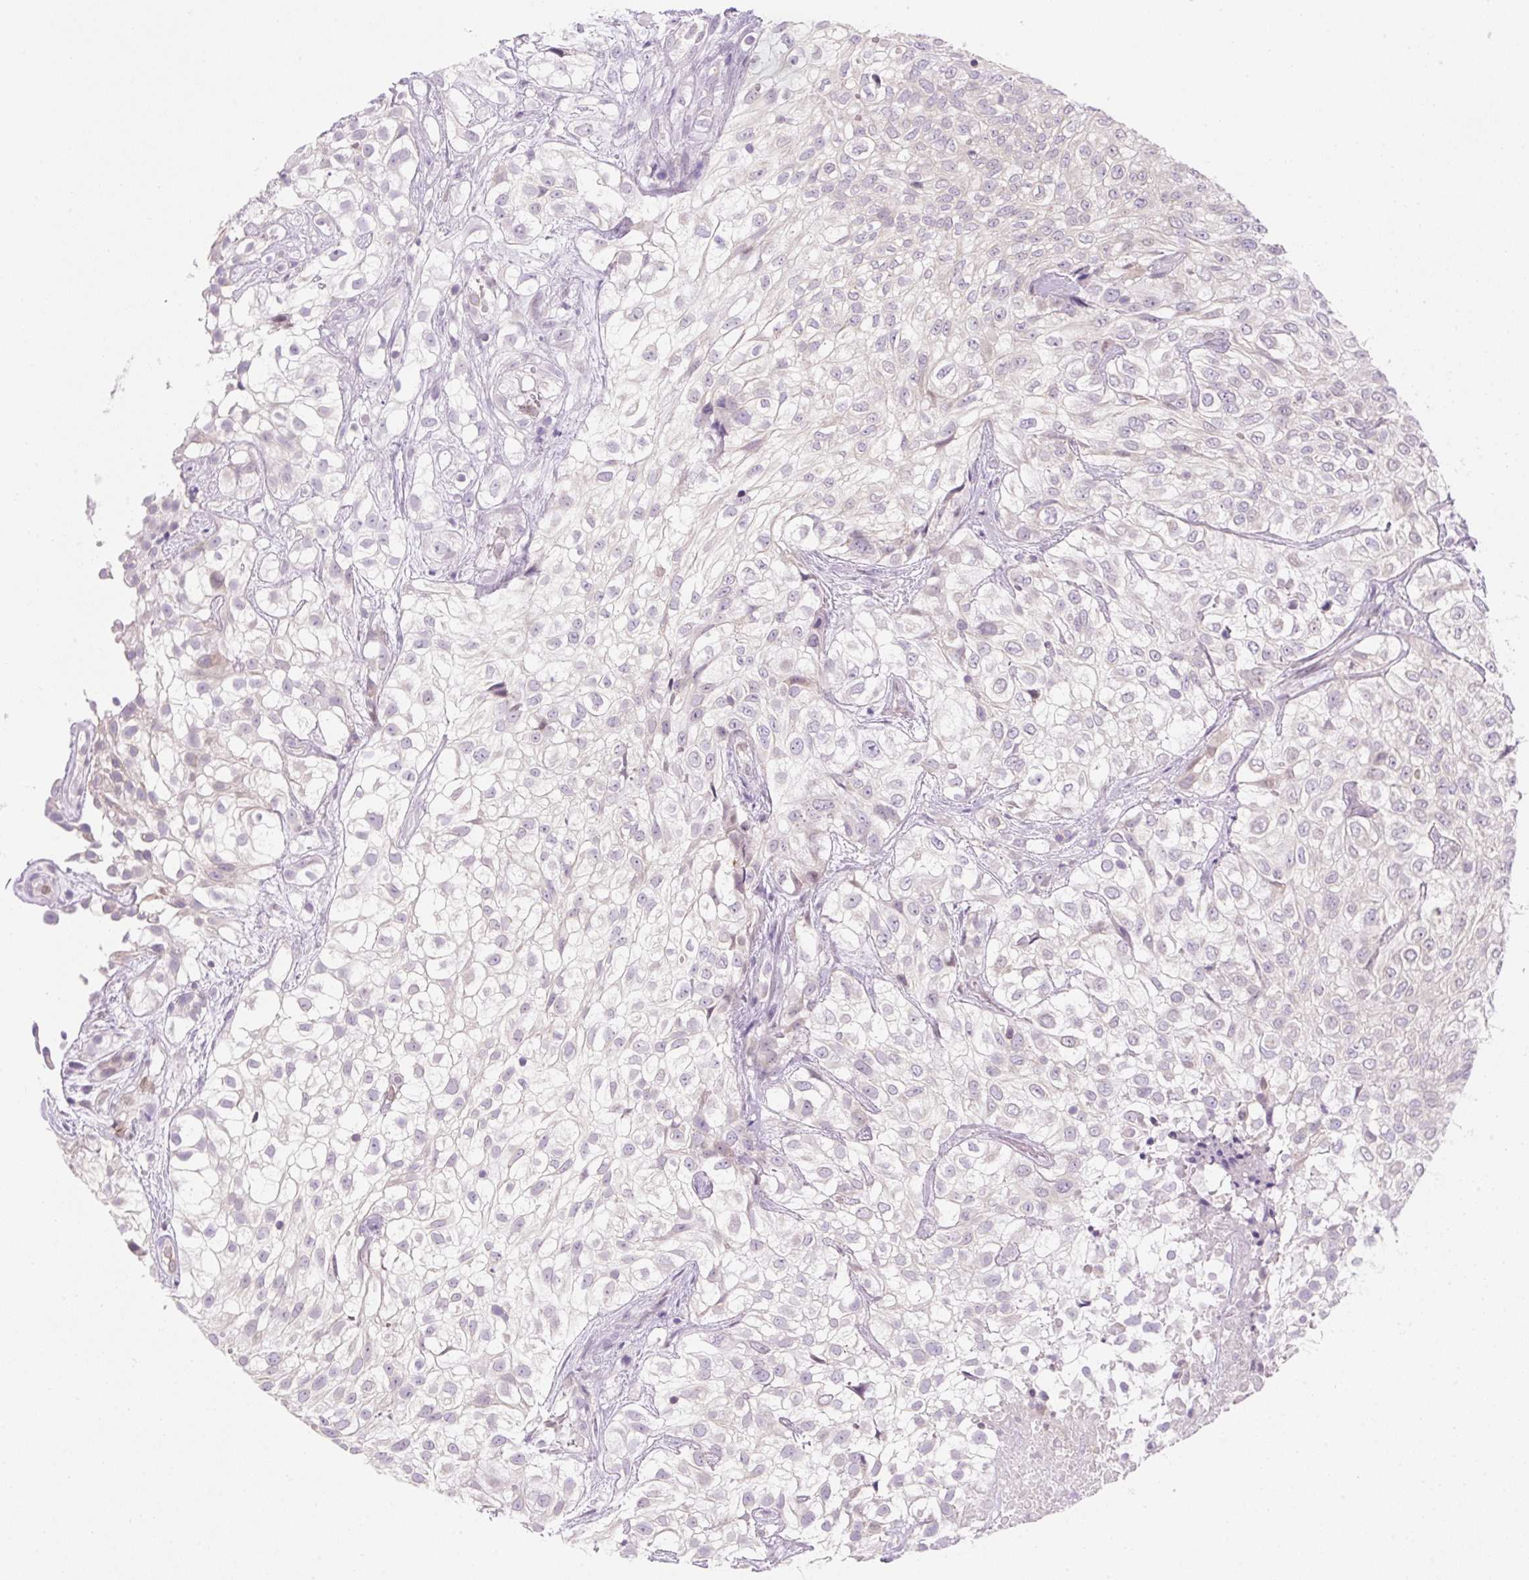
{"staining": {"intensity": "negative", "quantity": "none", "location": "none"}, "tissue": "urothelial cancer", "cell_type": "Tumor cells", "image_type": "cancer", "snomed": [{"axis": "morphology", "description": "Urothelial carcinoma, High grade"}, {"axis": "topography", "description": "Urinary bladder"}], "caption": "DAB immunohistochemical staining of urothelial cancer exhibits no significant staining in tumor cells.", "gene": "SYNE3", "patient": {"sex": "male", "age": 56}}